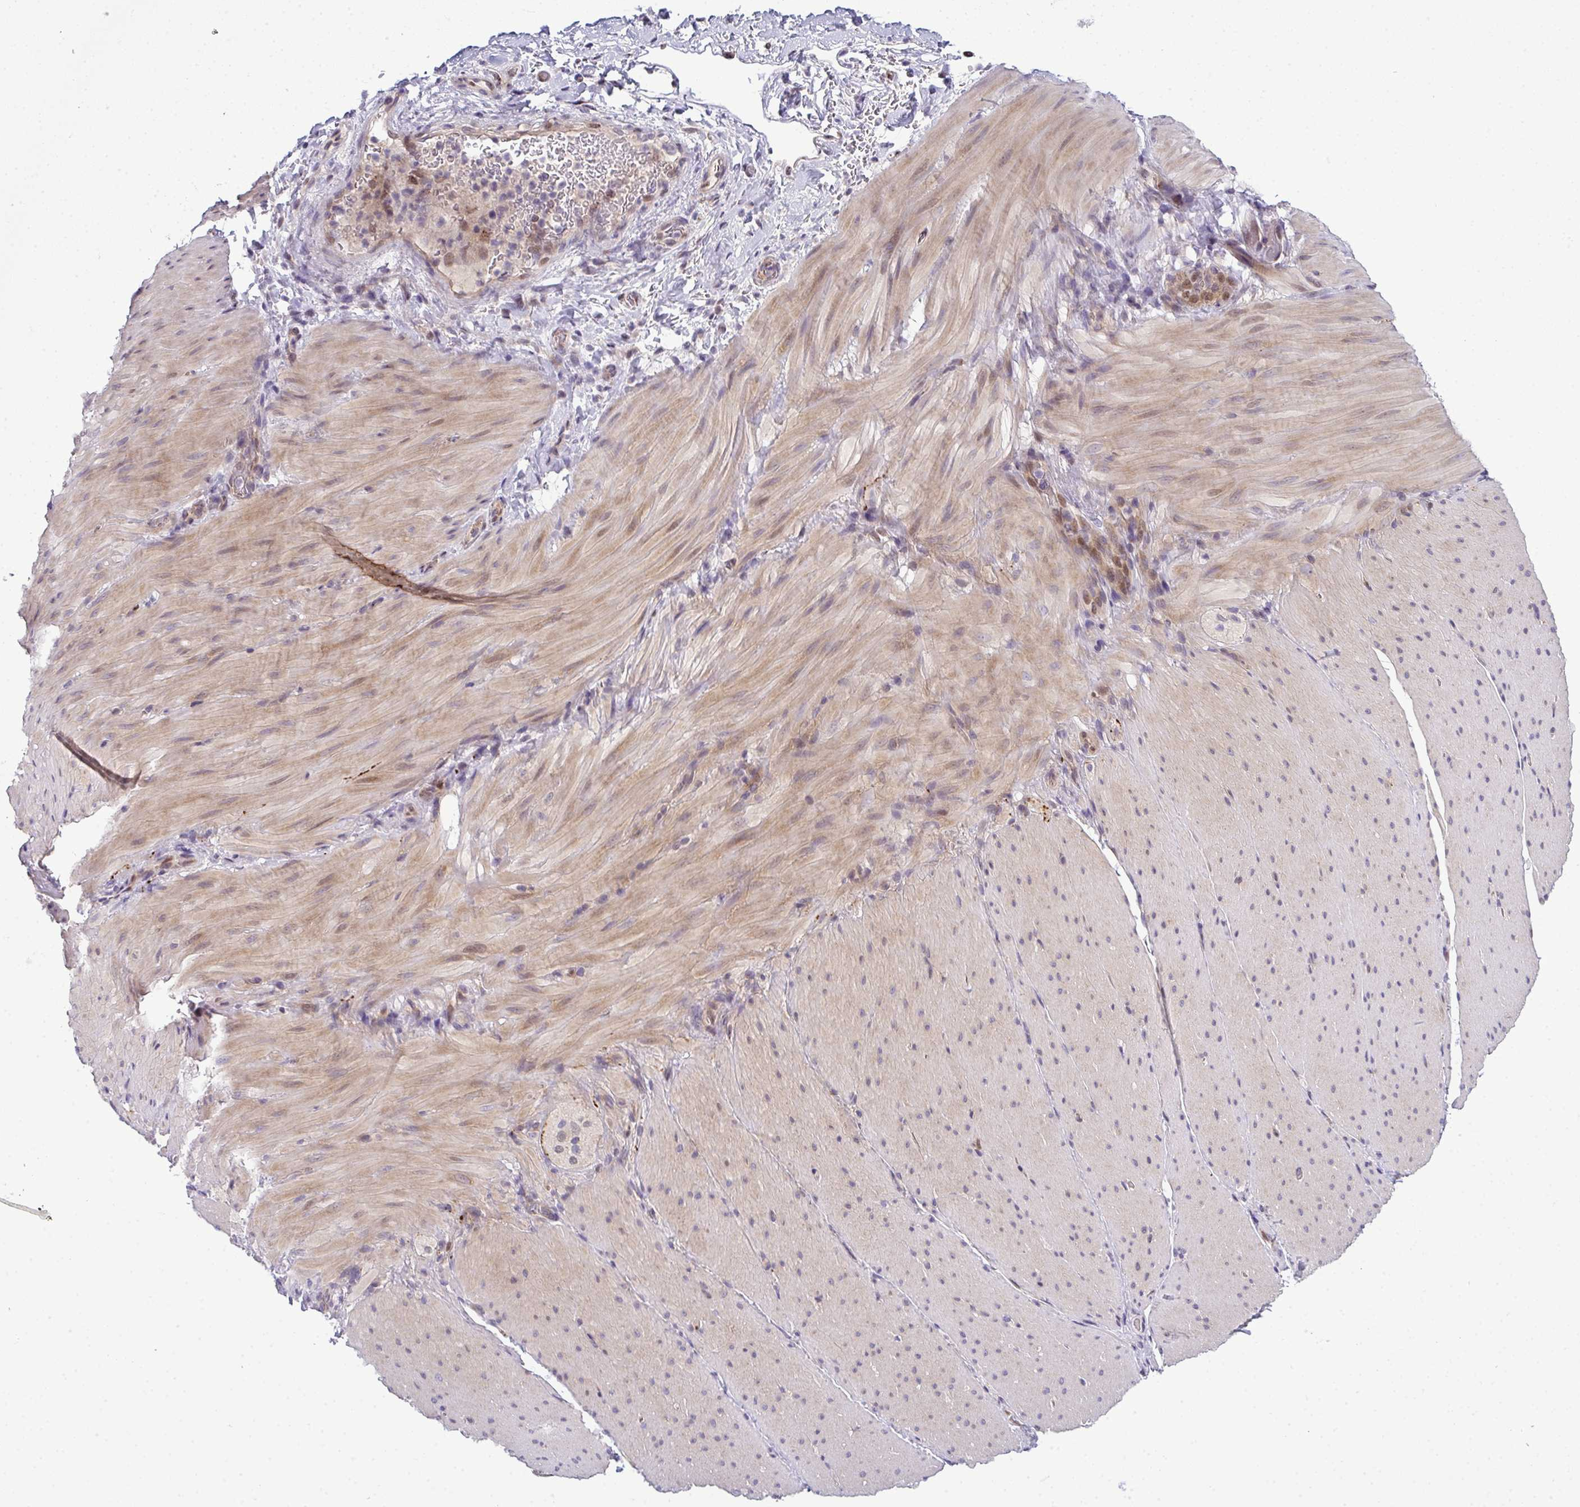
{"staining": {"intensity": "weak", "quantity": "<25%", "location": "cytoplasmic/membranous"}, "tissue": "smooth muscle", "cell_type": "Smooth muscle cells", "image_type": "normal", "snomed": [{"axis": "morphology", "description": "Normal tissue, NOS"}, {"axis": "topography", "description": "Smooth muscle"}, {"axis": "topography", "description": "Colon"}], "caption": "DAB (3,3'-diaminobenzidine) immunohistochemical staining of normal smooth muscle shows no significant expression in smooth muscle cells. (DAB IHC, high magnification).", "gene": "ODF1", "patient": {"sex": "male", "age": 73}}